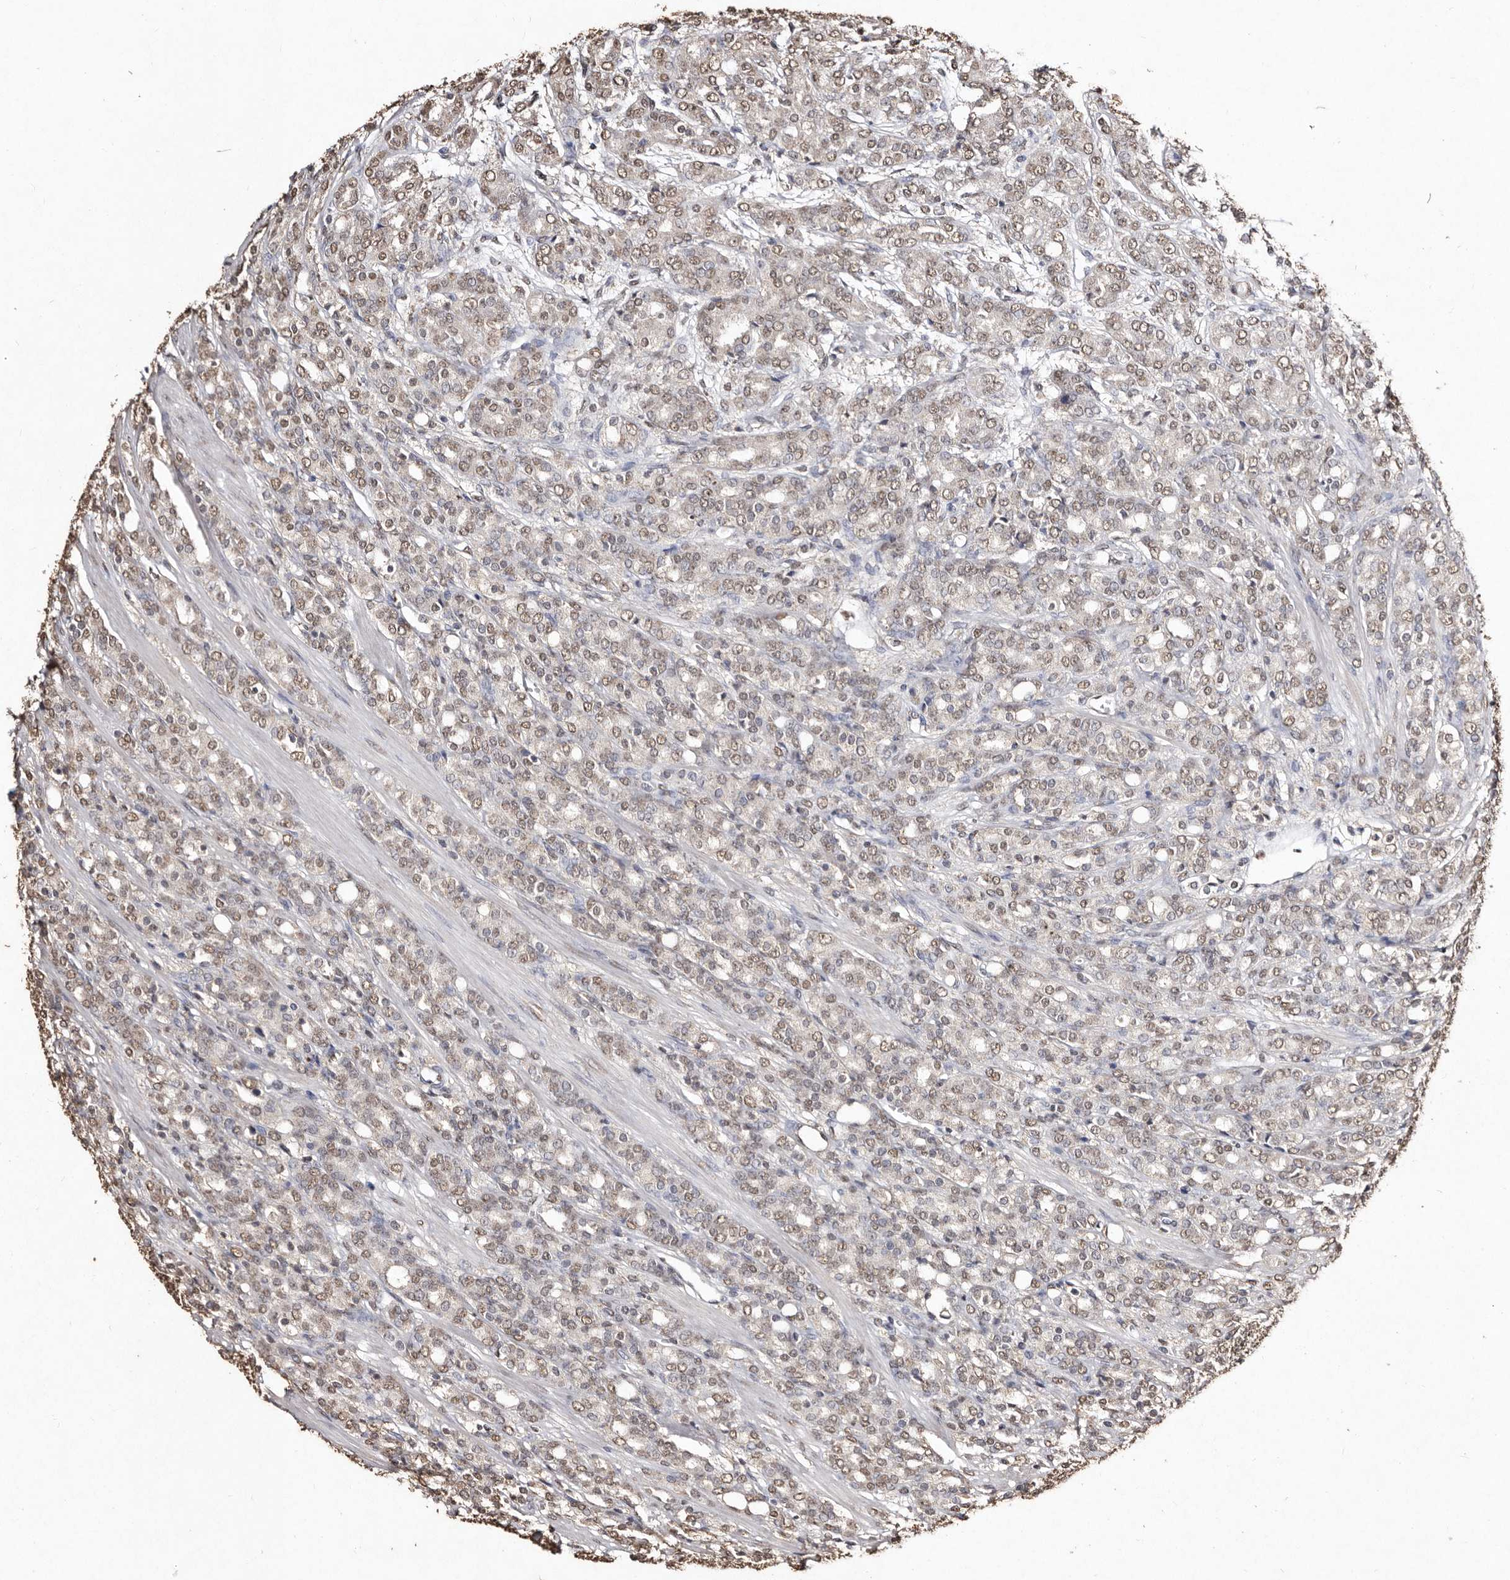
{"staining": {"intensity": "moderate", "quantity": ">75%", "location": "nuclear"}, "tissue": "prostate cancer", "cell_type": "Tumor cells", "image_type": "cancer", "snomed": [{"axis": "morphology", "description": "Adenocarcinoma, High grade"}, {"axis": "topography", "description": "Prostate"}], "caption": "A high-resolution image shows IHC staining of prostate cancer (high-grade adenocarcinoma), which reveals moderate nuclear positivity in approximately >75% of tumor cells.", "gene": "ERBB4", "patient": {"sex": "male", "age": 62}}